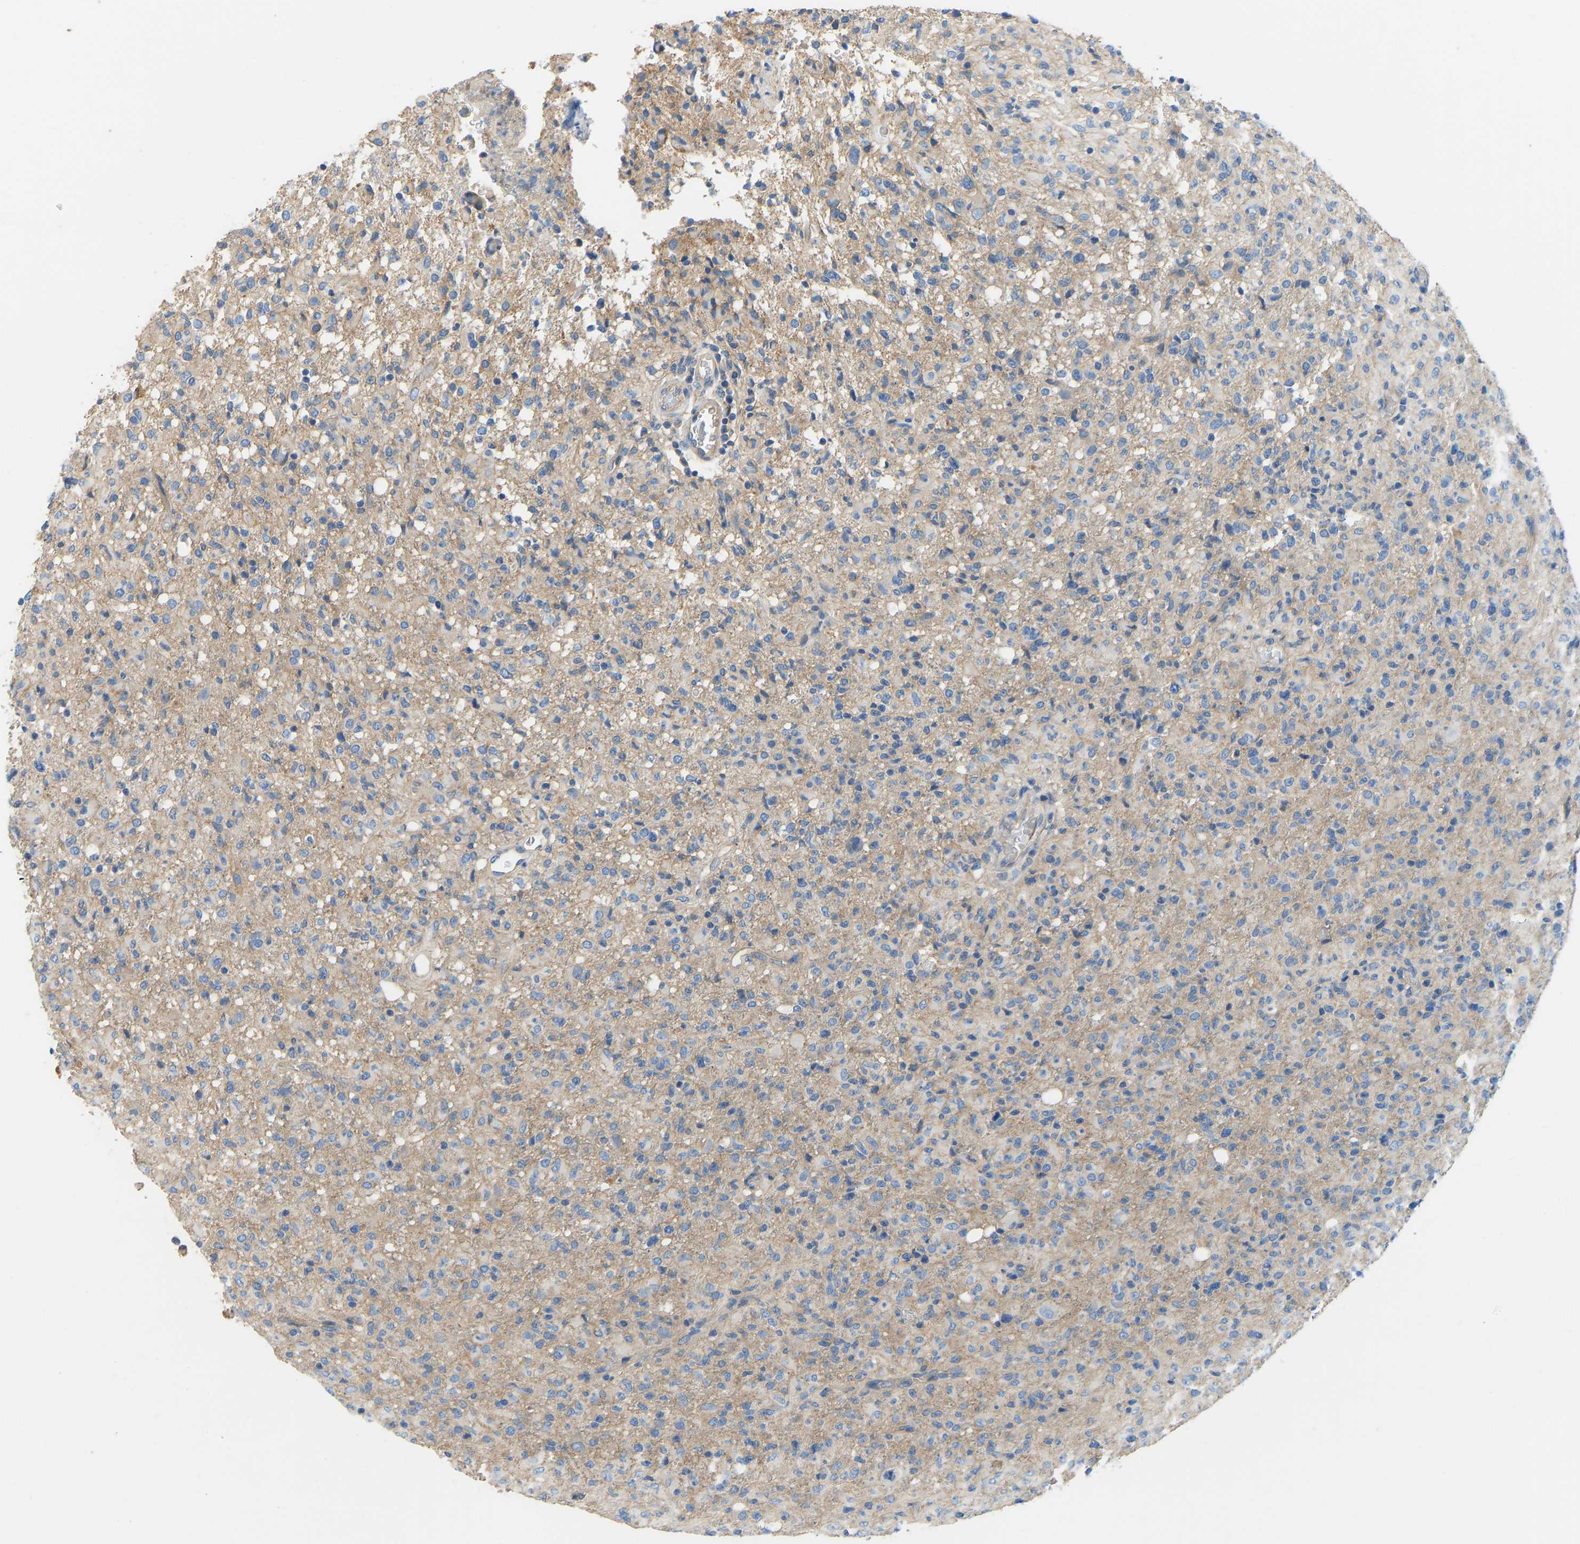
{"staining": {"intensity": "weak", "quantity": "25%-75%", "location": "cytoplasmic/membranous"}, "tissue": "glioma", "cell_type": "Tumor cells", "image_type": "cancer", "snomed": [{"axis": "morphology", "description": "Glioma, malignant, High grade"}, {"axis": "topography", "description": "Brain"}], "caption": "The histopathology image exhibits a brown stain indicating the presence of a protein in the cytoplasmic/membranous of tumor cells in glioma.", "gene": "CHAD", "patient": {"sex": "female", "age": 57}}